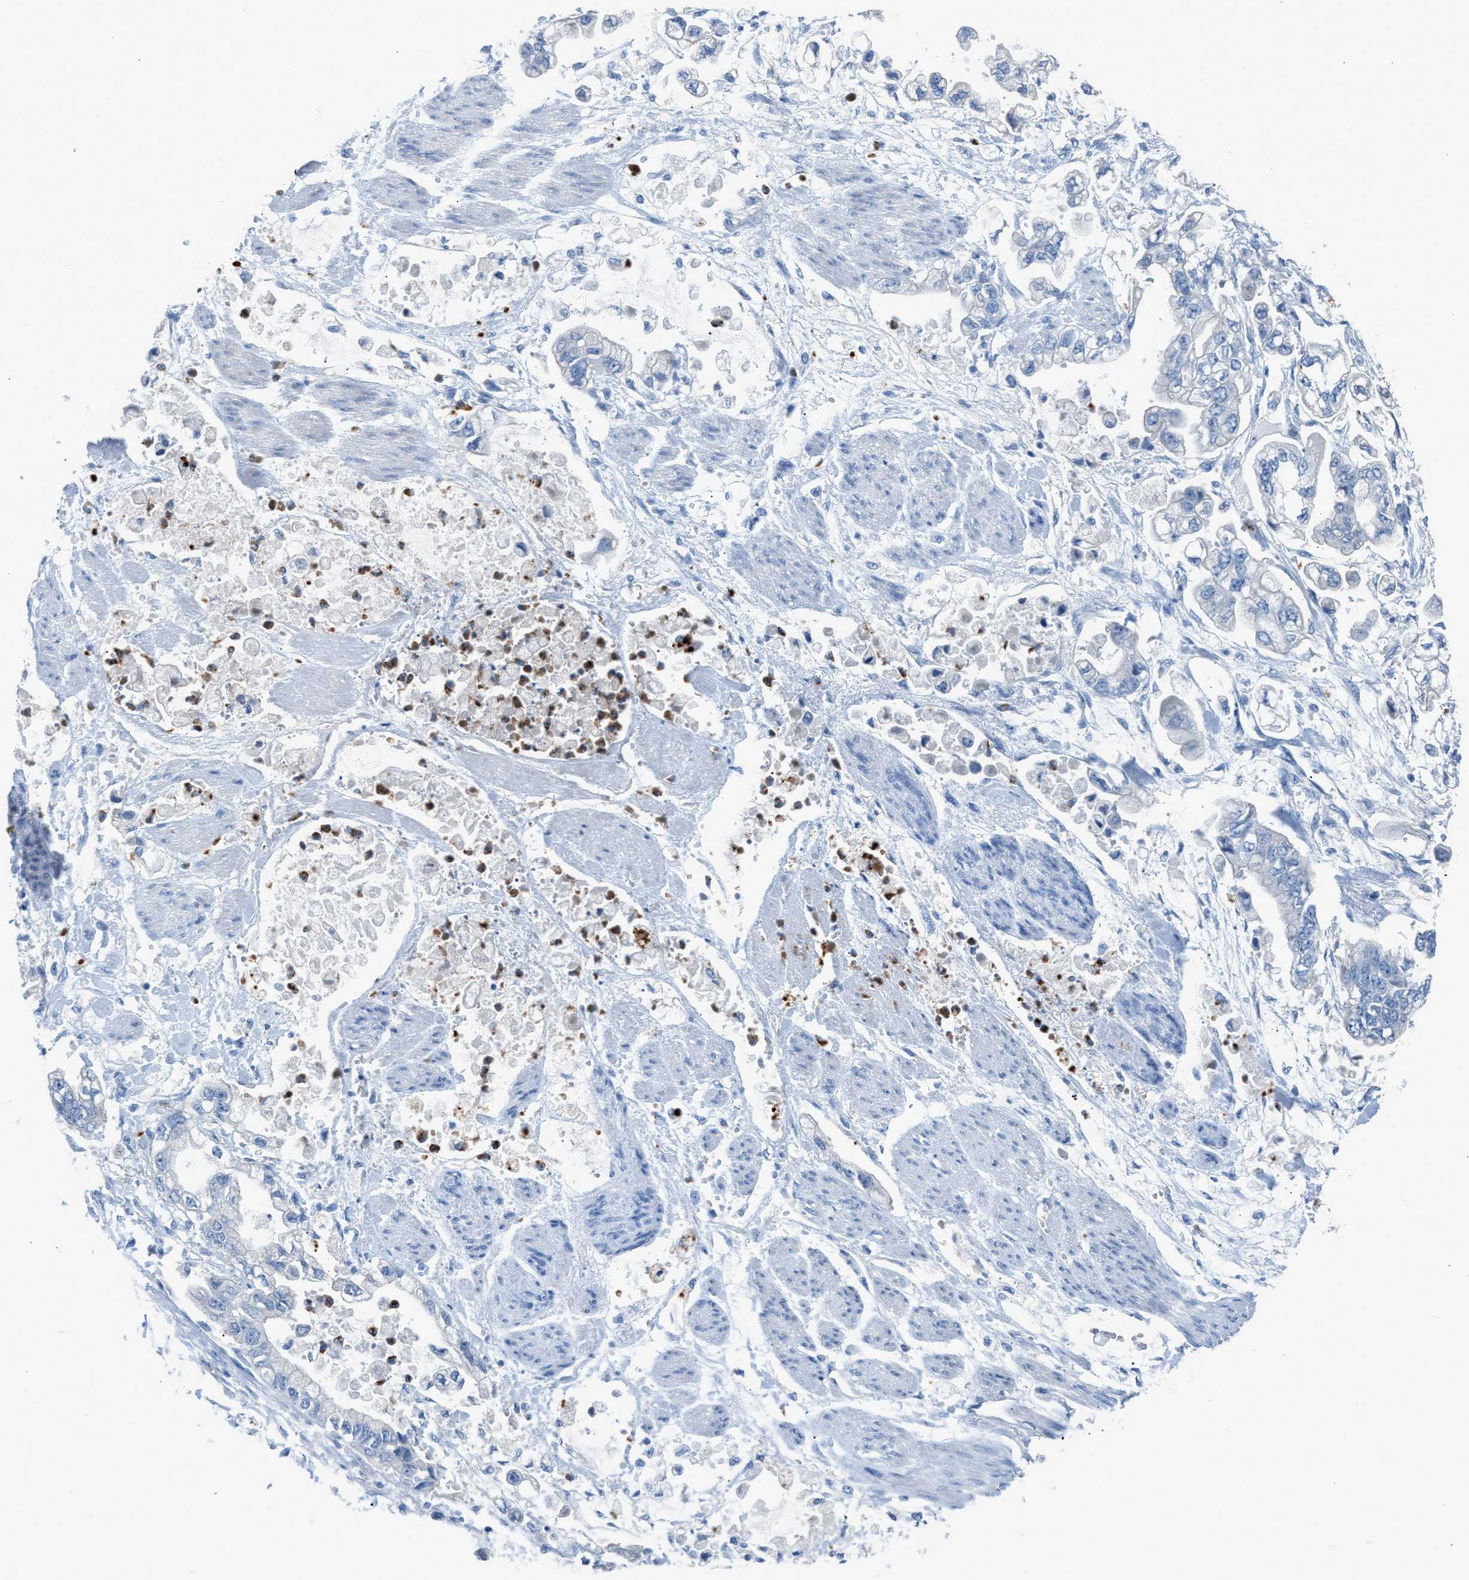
{"staining": {"intensity": "negative", "quantity": "none", "location": "none"}, "tissue": "stomach cancer", "cell_type": "Tumor cells", "image_type": "cancer", "snomed": [{"axis": "morphology", "description": "Normal tissue, NOS"}, {"axis": "morphology", "description": "Adenocarcinoma, NOS"}, {"axis": "topography", "description": "Stomach"}], "caption": "A micrograph of human stomach cancer is negative for staining in tumor cells.", "gene": "CFAP77", "patient": {"sex": "male", "age": 62}}